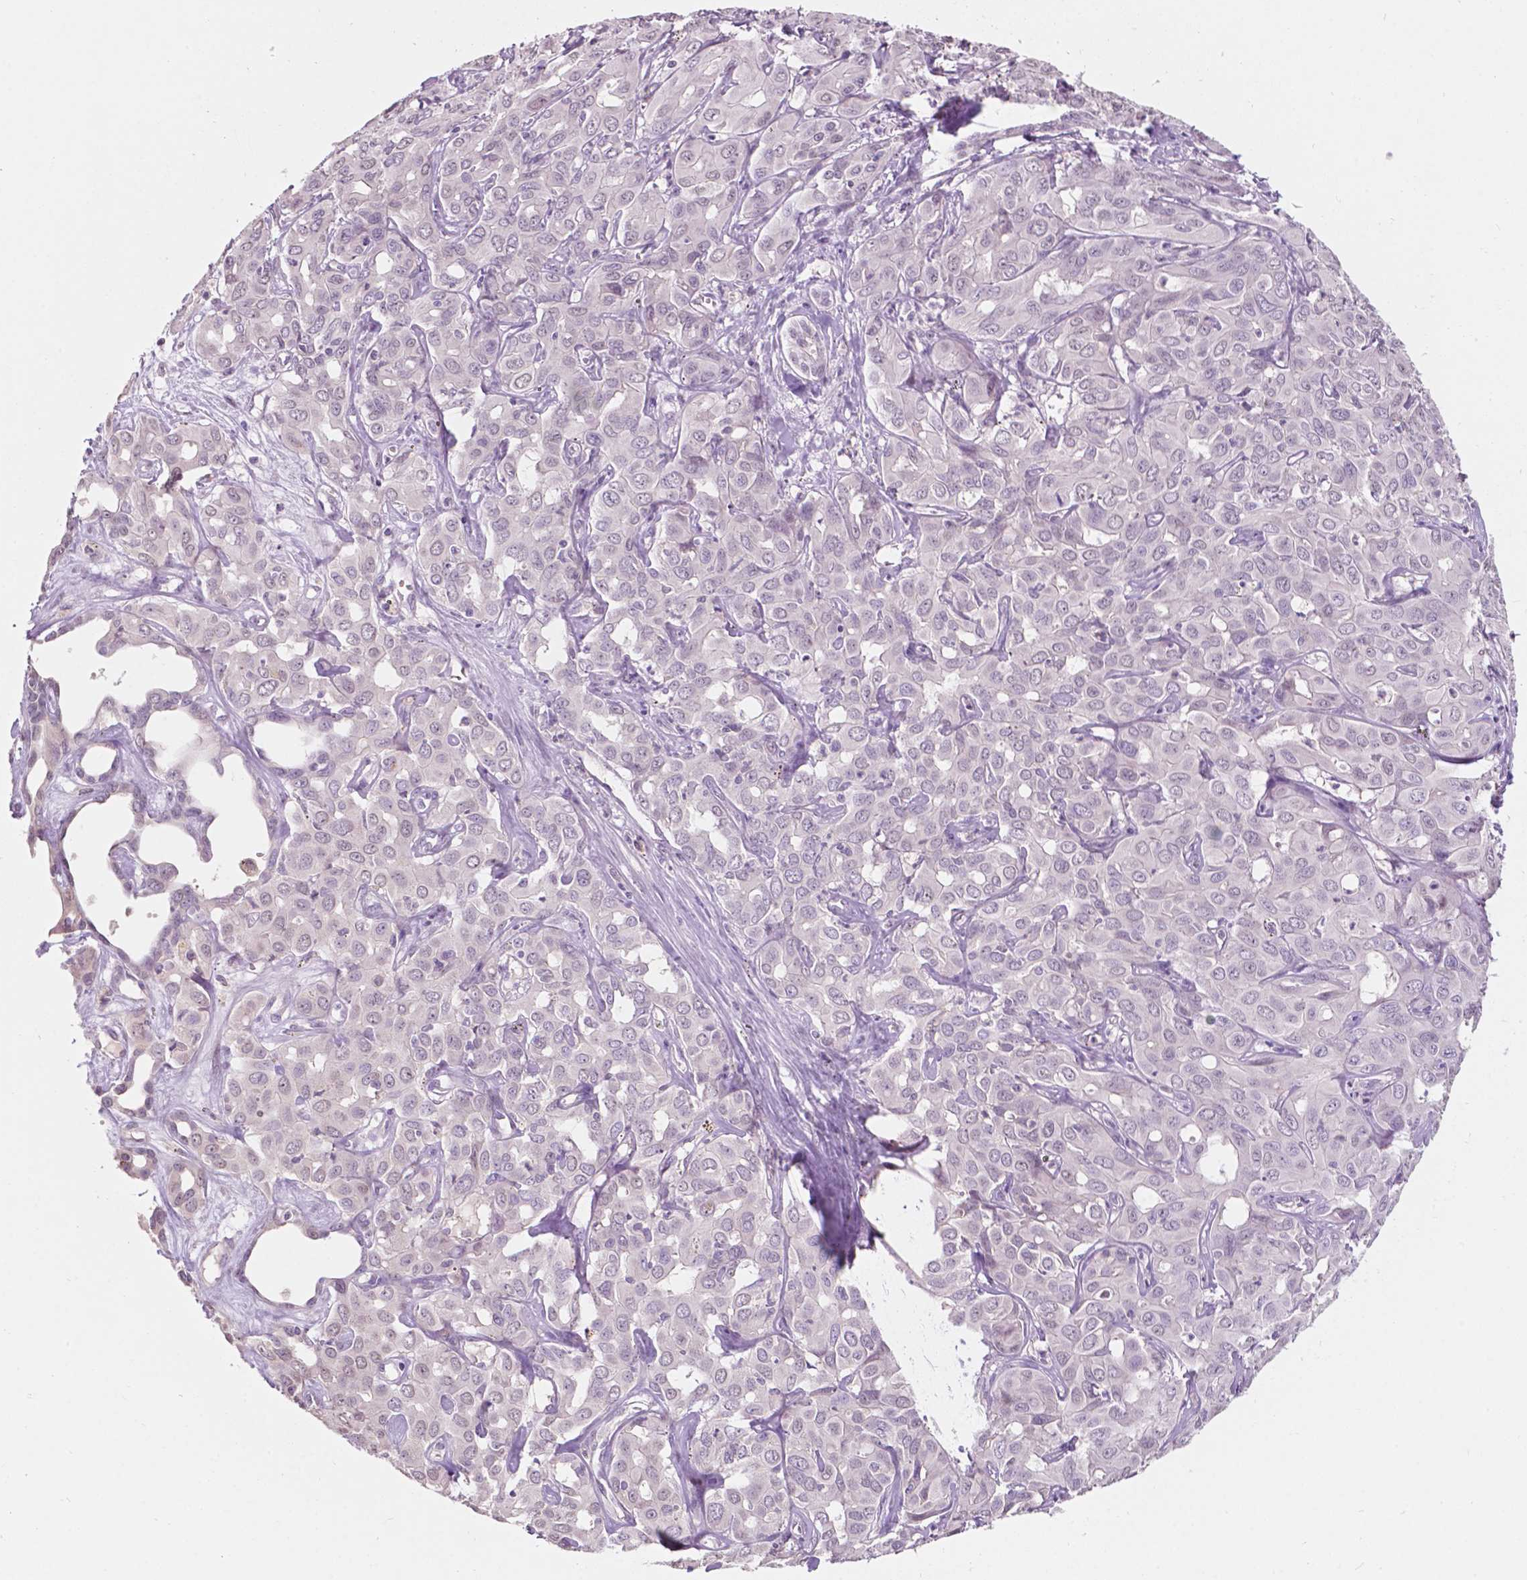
{"staining": {"intensity": "negative", "quantity": "none", "location": "none"}, "tissue": "liver cancer", "cell_type": "Tumor cells", "image_type": "cancer", "snomed": [{"axis": "morphology", "description": "Cholangiocarcinoma"}, {"axis": "topography", "description": "Liver"}], "caption": "This image is of liver cancer (cholangiocarcinoma) stained with immunohistochemistry (IHC) to label a protein in brown with the nuclei are counter-stained blue. There is no staining in tumor cells.", "gene": "TM6SF2", "patient": {"sex": "female", "age": 60}}